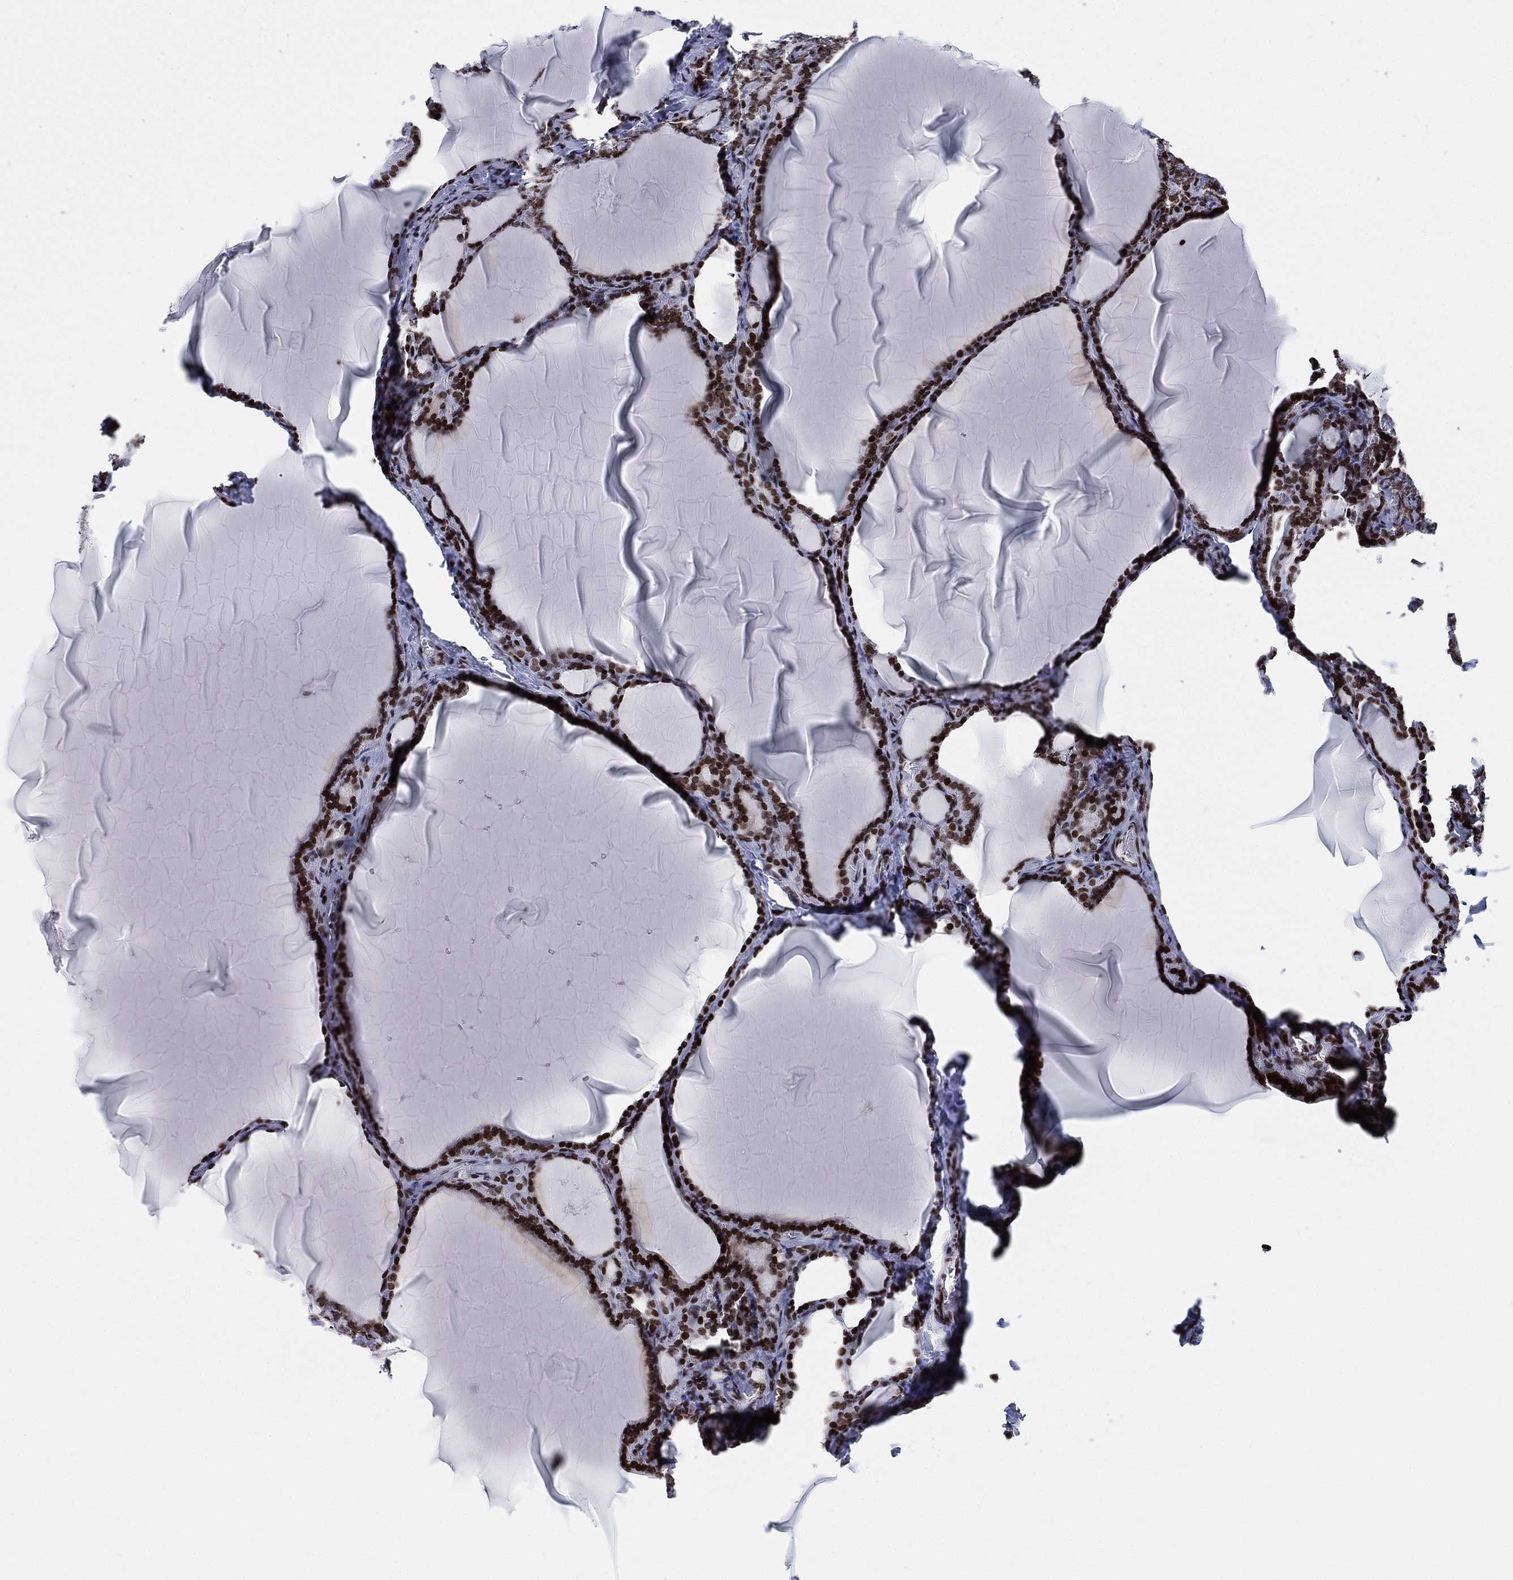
{"staining": {"intensity": "strong", "quantity": "25%-75%", "location": "nuclear"}, "tissue": "thyroid gland", "cell_type": "Glandular cells", "image_type": "normal", "snomed": [{"axis": "morphology", "description": "Normal tissue, NOS"}, {"axis": "morphology", "description": "Hyperplasia, NOS"}, {"axis": "topography", "description": "Thyroid gland"}], "caption": "A photomicrograph showing strong nuclear positivity in about 25%-75% of glandular cells in normal thyroid gland, as visualized by brown immunohistochemical staining.", "gene": "MFSD14A", "patient": {"sex": "female", "age": 27}}